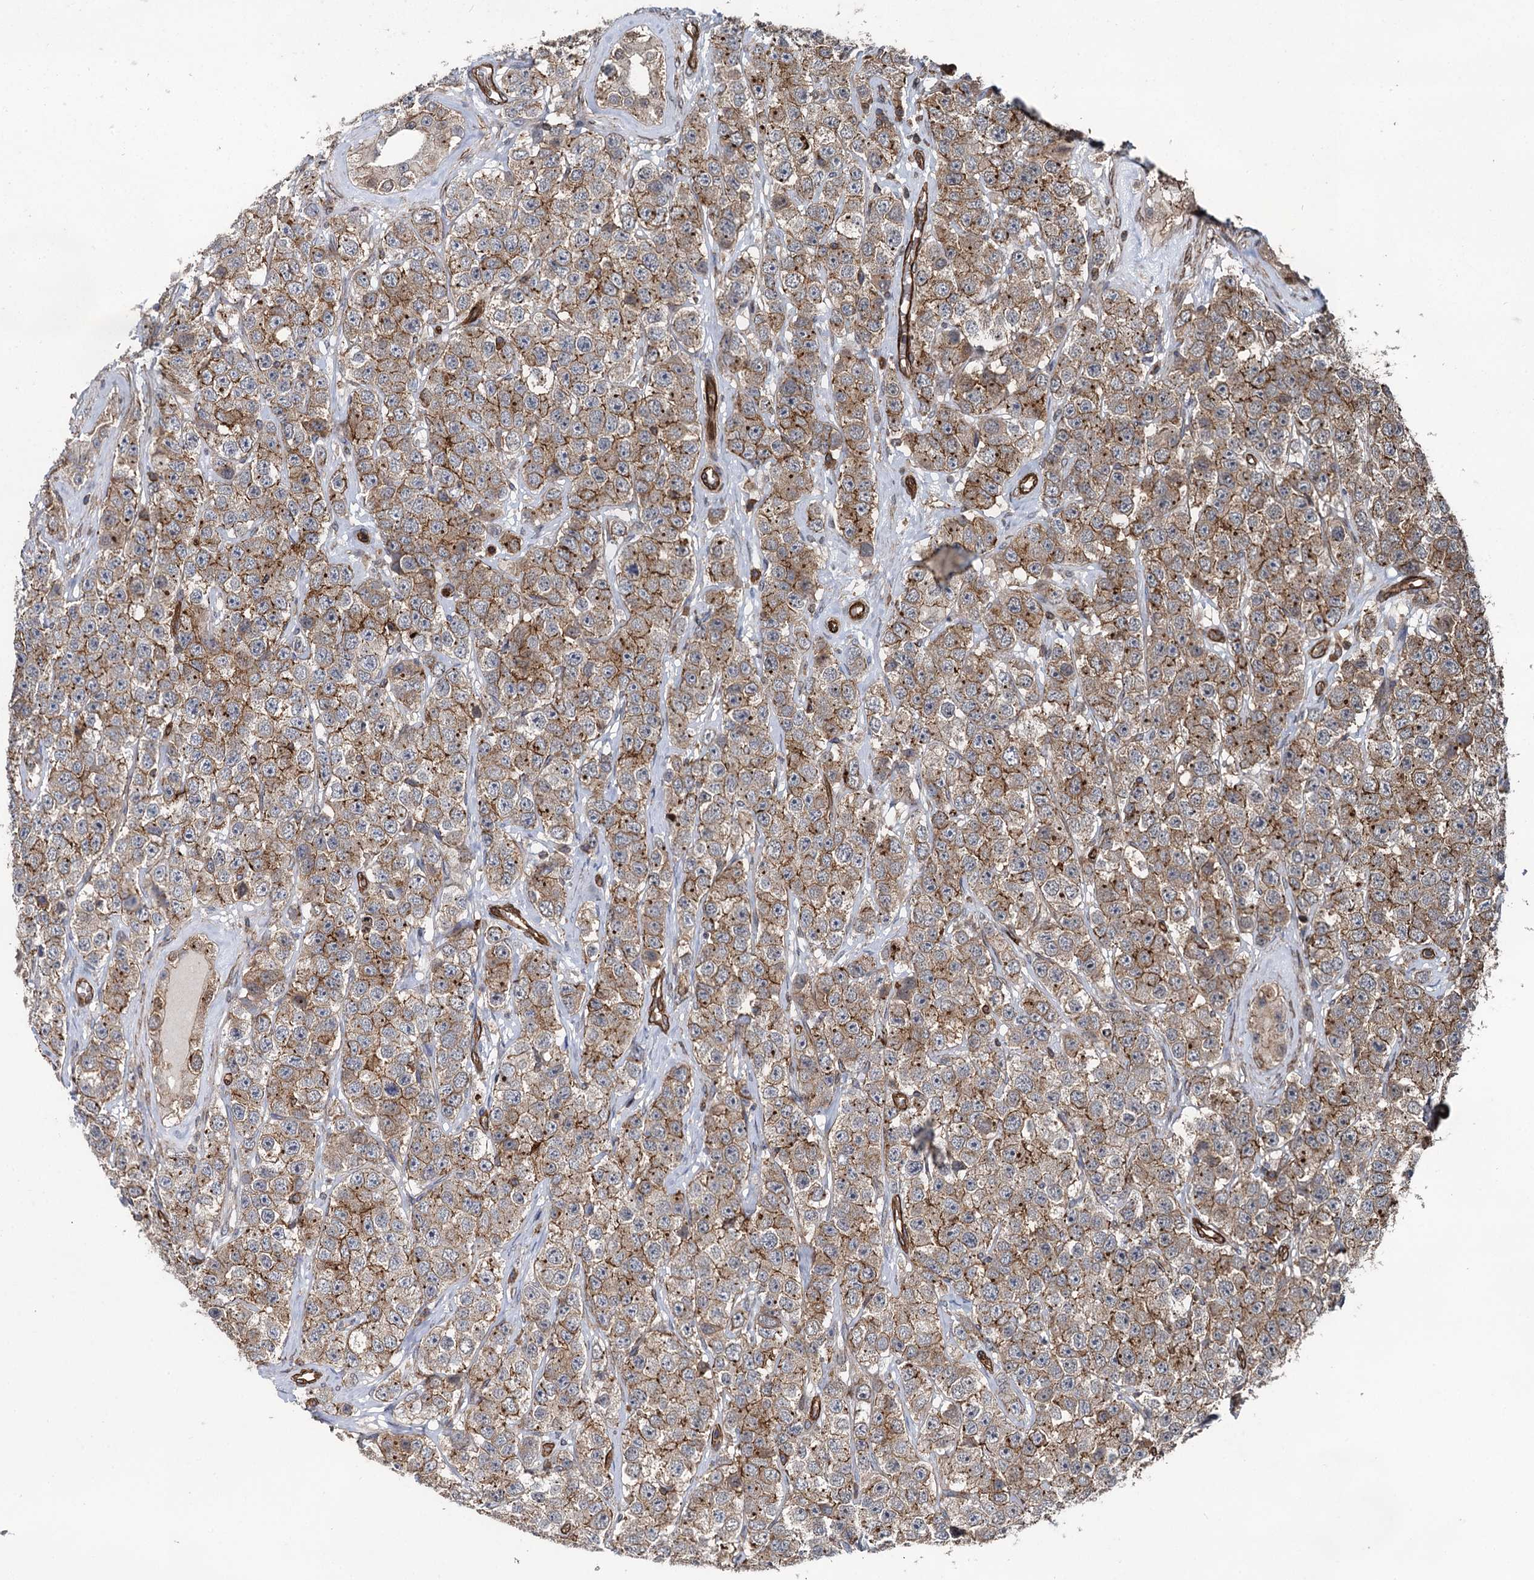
{"staining": {"intensity": "moderate", "quantity": ">75%", "location": "cytoplasmic/membranous"}, "tissue": "testis cancer", "cell_type": "Tumor cells", "image_type": "cancer", "snomed": [{"axis": "morphology", "description": "Seminoma, NOS"}, {"axis": "topography", "description": "Testis"}], "caption": "DAB immunohistochemical staining of human testis seminoma demonstrates moderate cytoplasmic/membranous protein expression in about >75% of tumor cells.", "gene": "SVIP", "patient": {"sex": "male", "age": 28}}